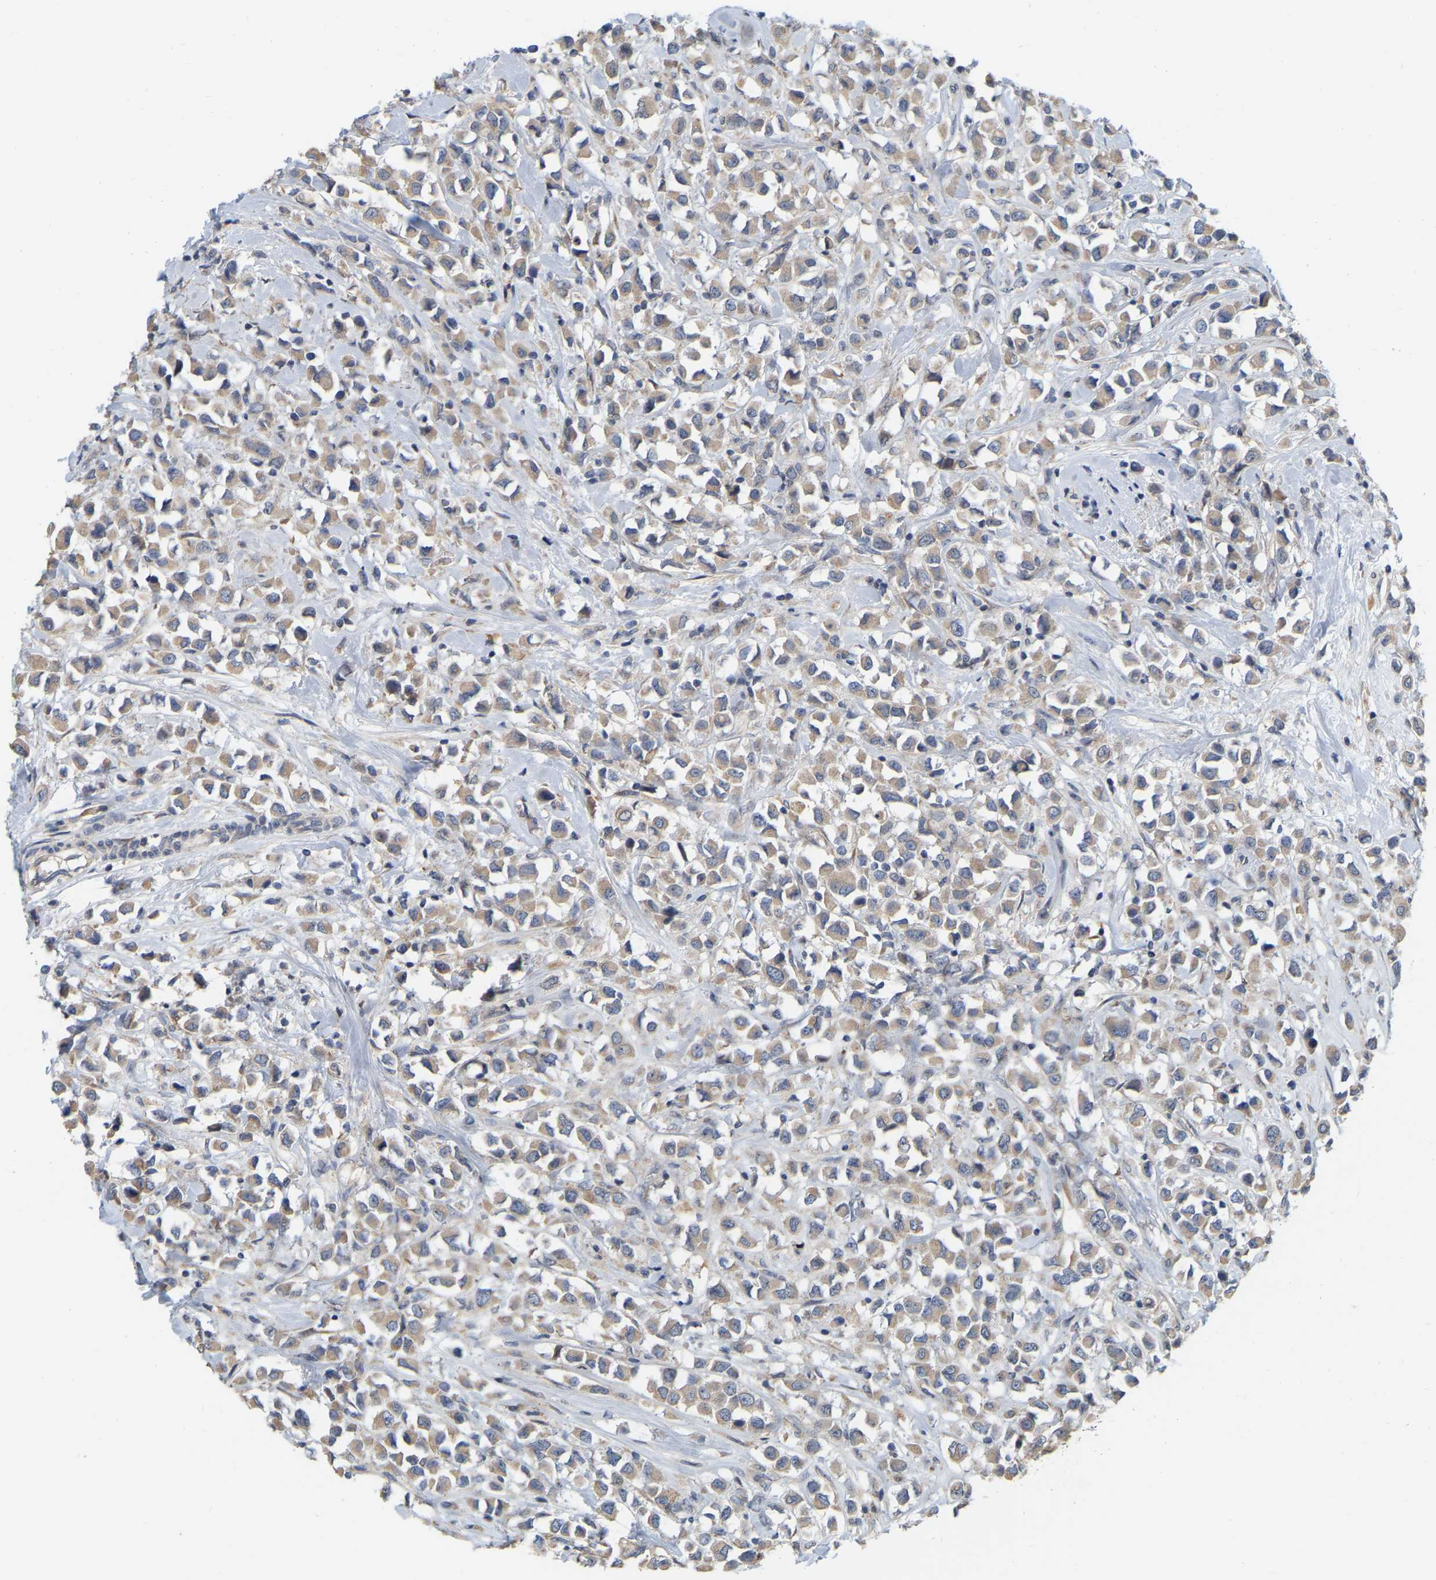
{"staining": {"intensity": "weak", "quantity": ">75%", "location": "cytoplasmic/membranous"}, "tissue": "breast cancer", "cell_type": "Tumor cells", "image_type": "cancer", "snomed": [{"axis": "morphology", "description": "Duct carcinoma"}, {"axis": "topography", "description": "Breast"}], "caption": "Weak cytoplasmic/membranous positivity for a protein is appreciated in about >75% of tumor cells of intraductal carcinoma (breast) using immunohistochemistry.", "gene": "SSH1", "patient": {"sex": "female", "age": 61}}